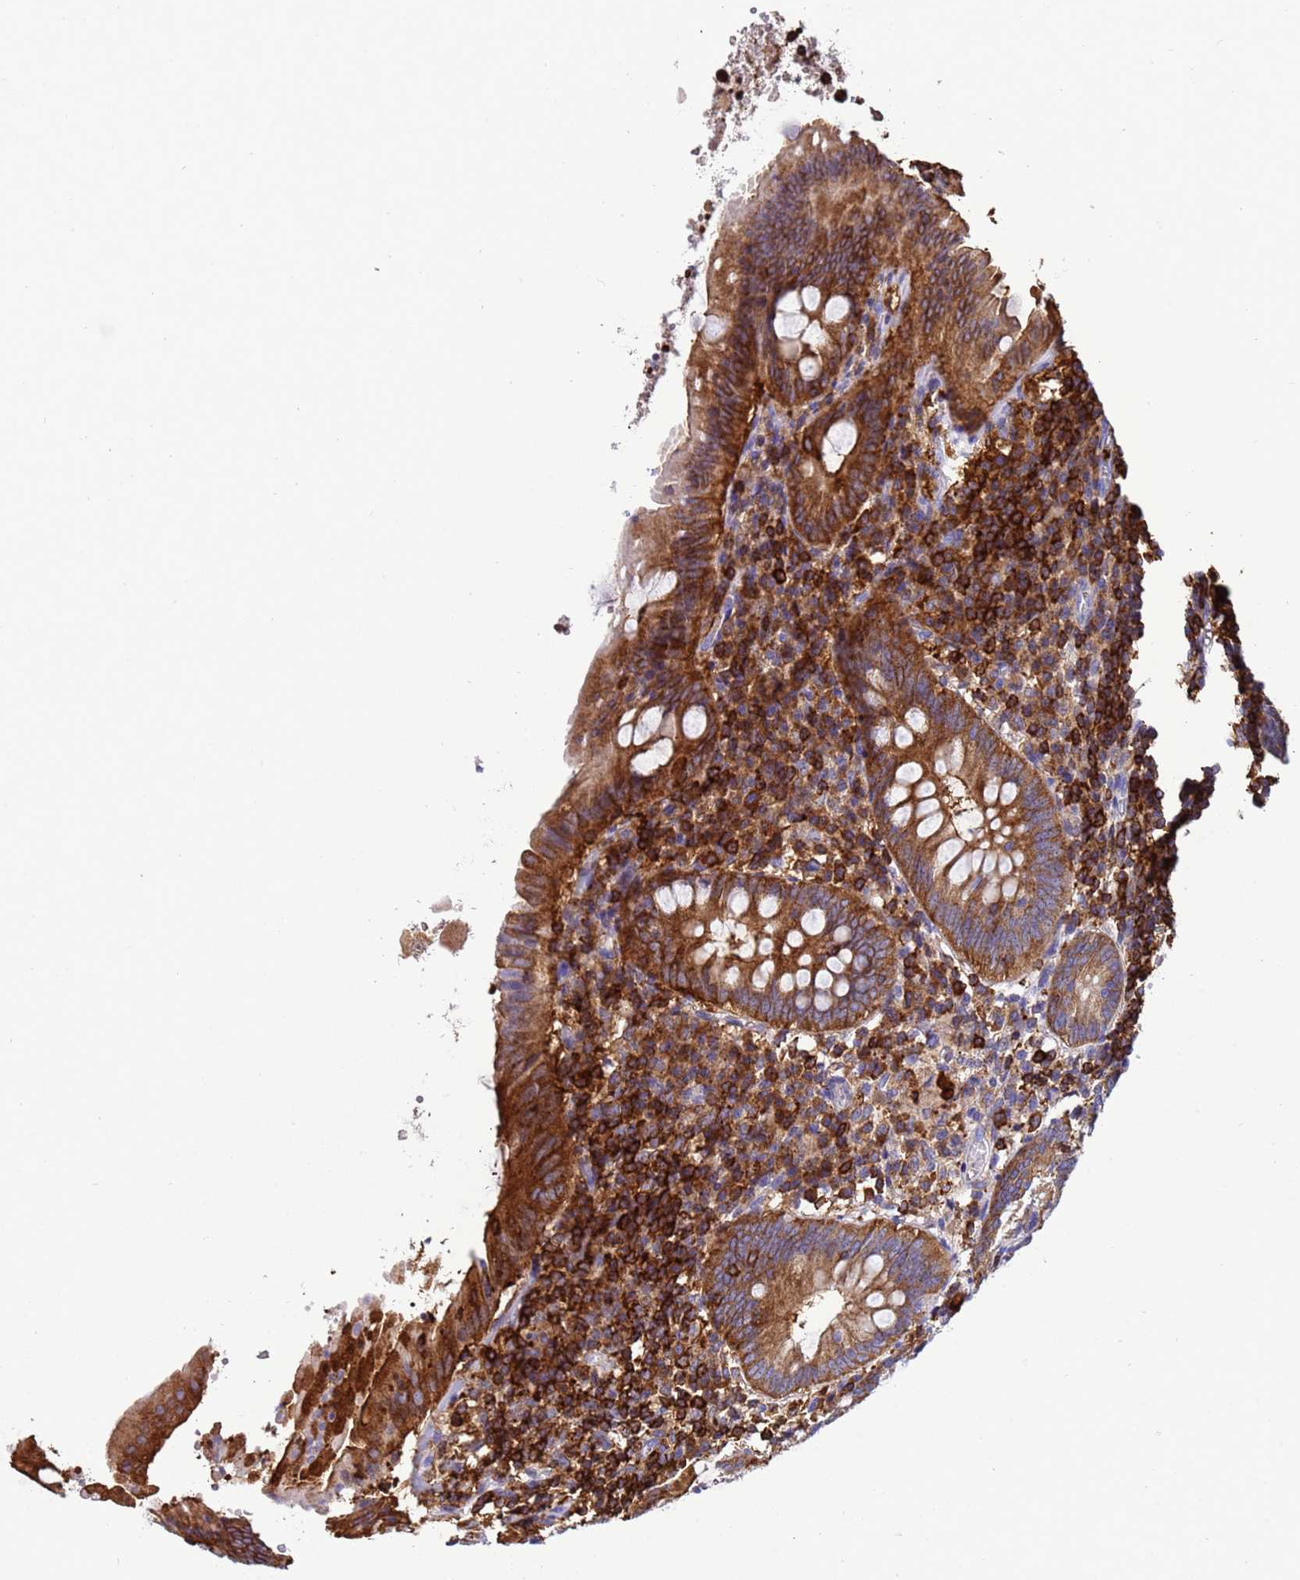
{"staining": {"intensity": "moderate", "quantity": ">75%", "location": "cytoplasmic/membranous"}, "tissue": "appendix", "cell_type": "Glandular cells", "image_type": "normal", "snomed": [{"axis": "morphology", "description": "Normal tissue, NOS"}, {"axis": "topography", "description": "Appendix"}], "caption": "Immunohistochemistry (IHC) of benign human appendix shows medium levels of moderate cytoplasmic/membranous expression in about >75% of glandular cells. The staining is performed using DAB (3,3'-diaminobenzidine) brown chromogen to label protein expression. The nuclei are counter-stained blue using hematoxylin.", "gene": "EZR", "patient": {"sex": "female", "age": 54}}